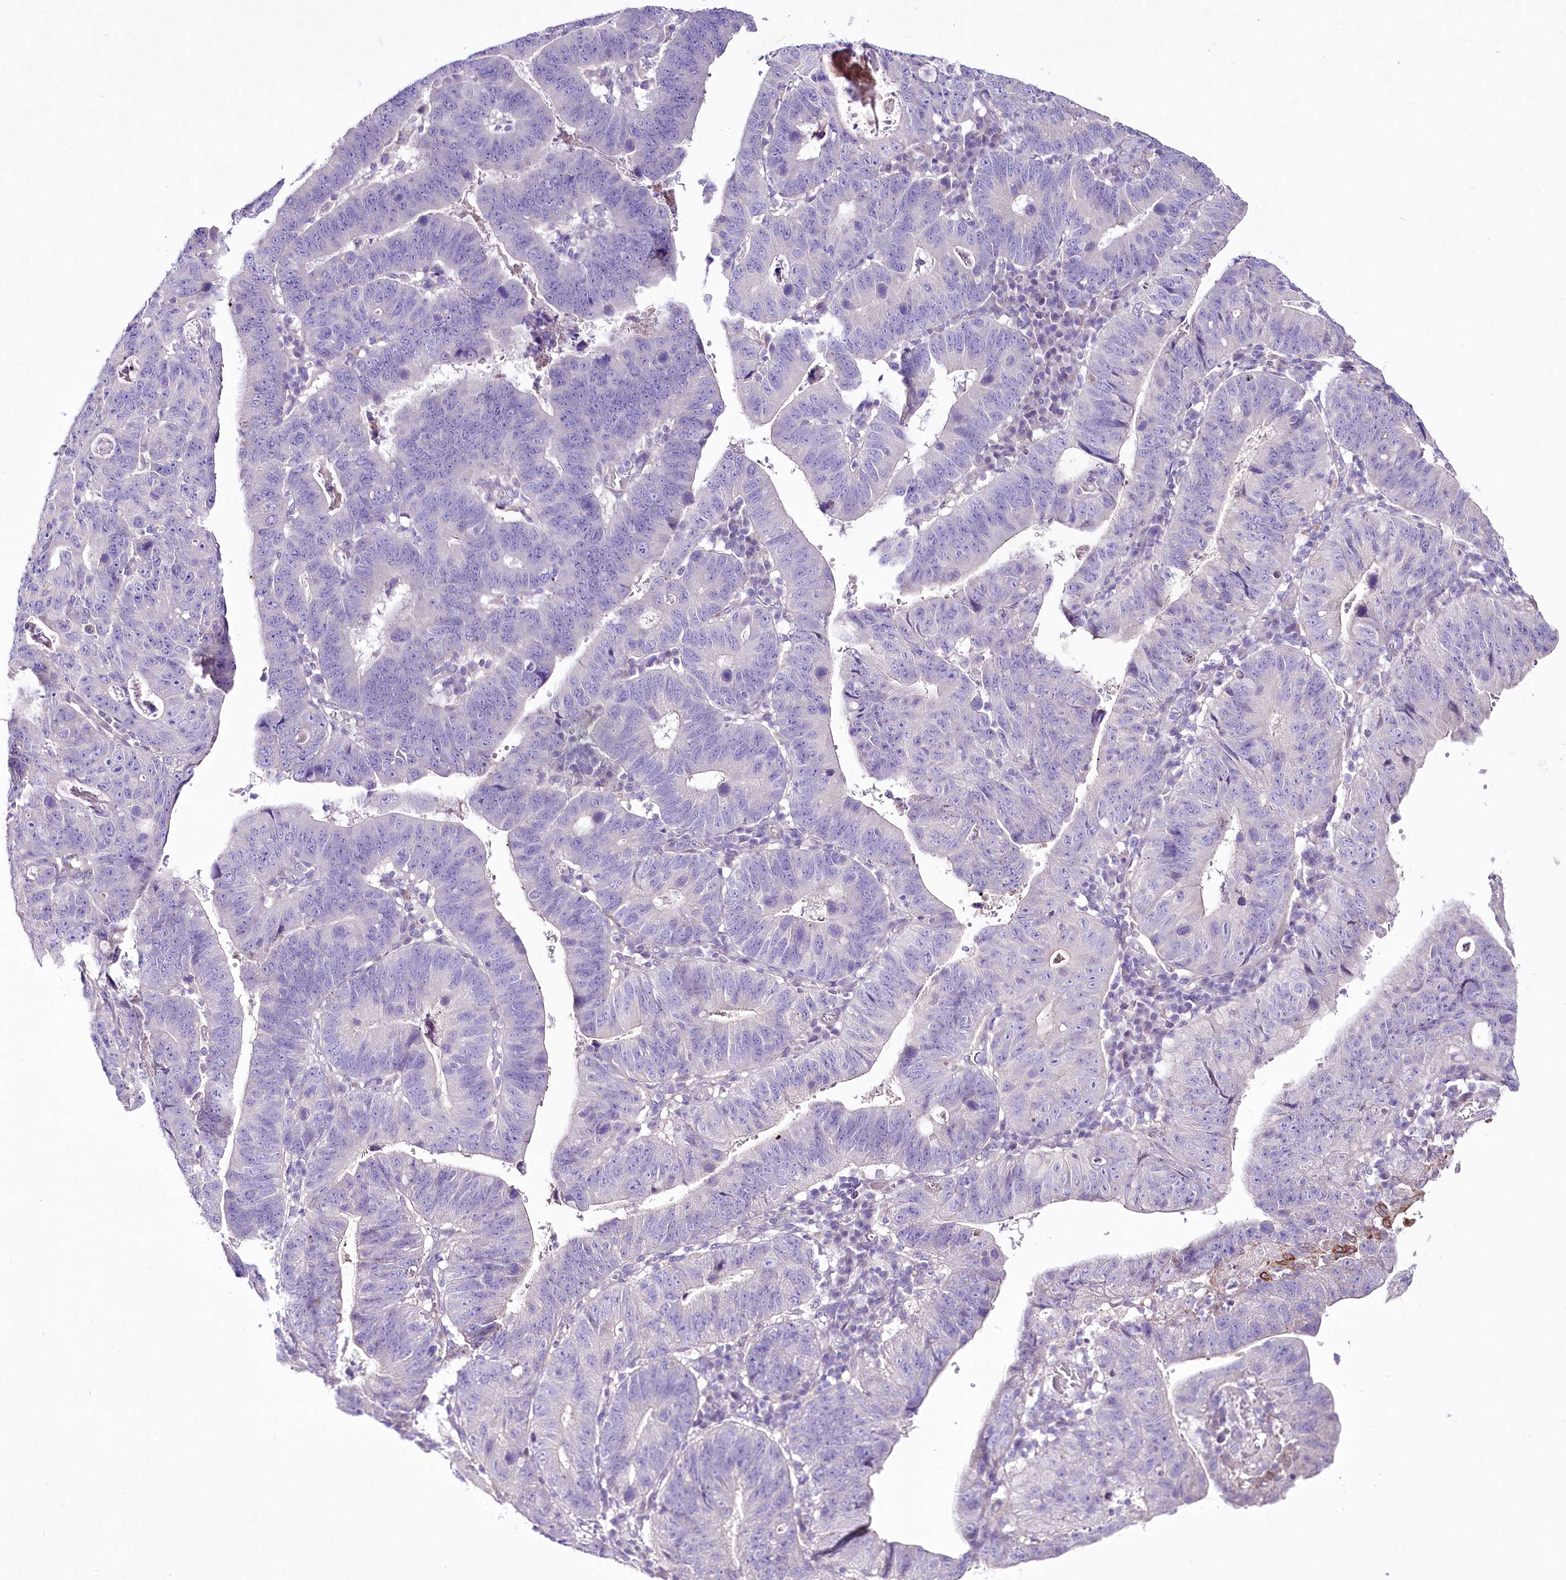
{"staining": {"intensity": "negative", "quantity": "none", "location": "none"}, "tissue": "stomach cancer", "cell_type": "Tumor cells", "image_type": "cancer", "snomed": [{"axis": "morphology", "description": "Adenocarcinoma, NOS"}, {"axis": "topography", "description": "Stomach"}], "caption": "Histopathology image shows no protein expression in tumor cells of stomach cancer tissue. (DAB (3,3'-diaminobenzidine) immunohistochemistry with hematoxylin counter stain).", "gene": "LRRC14B", "patient": {"sex": "male", "age": 59}}